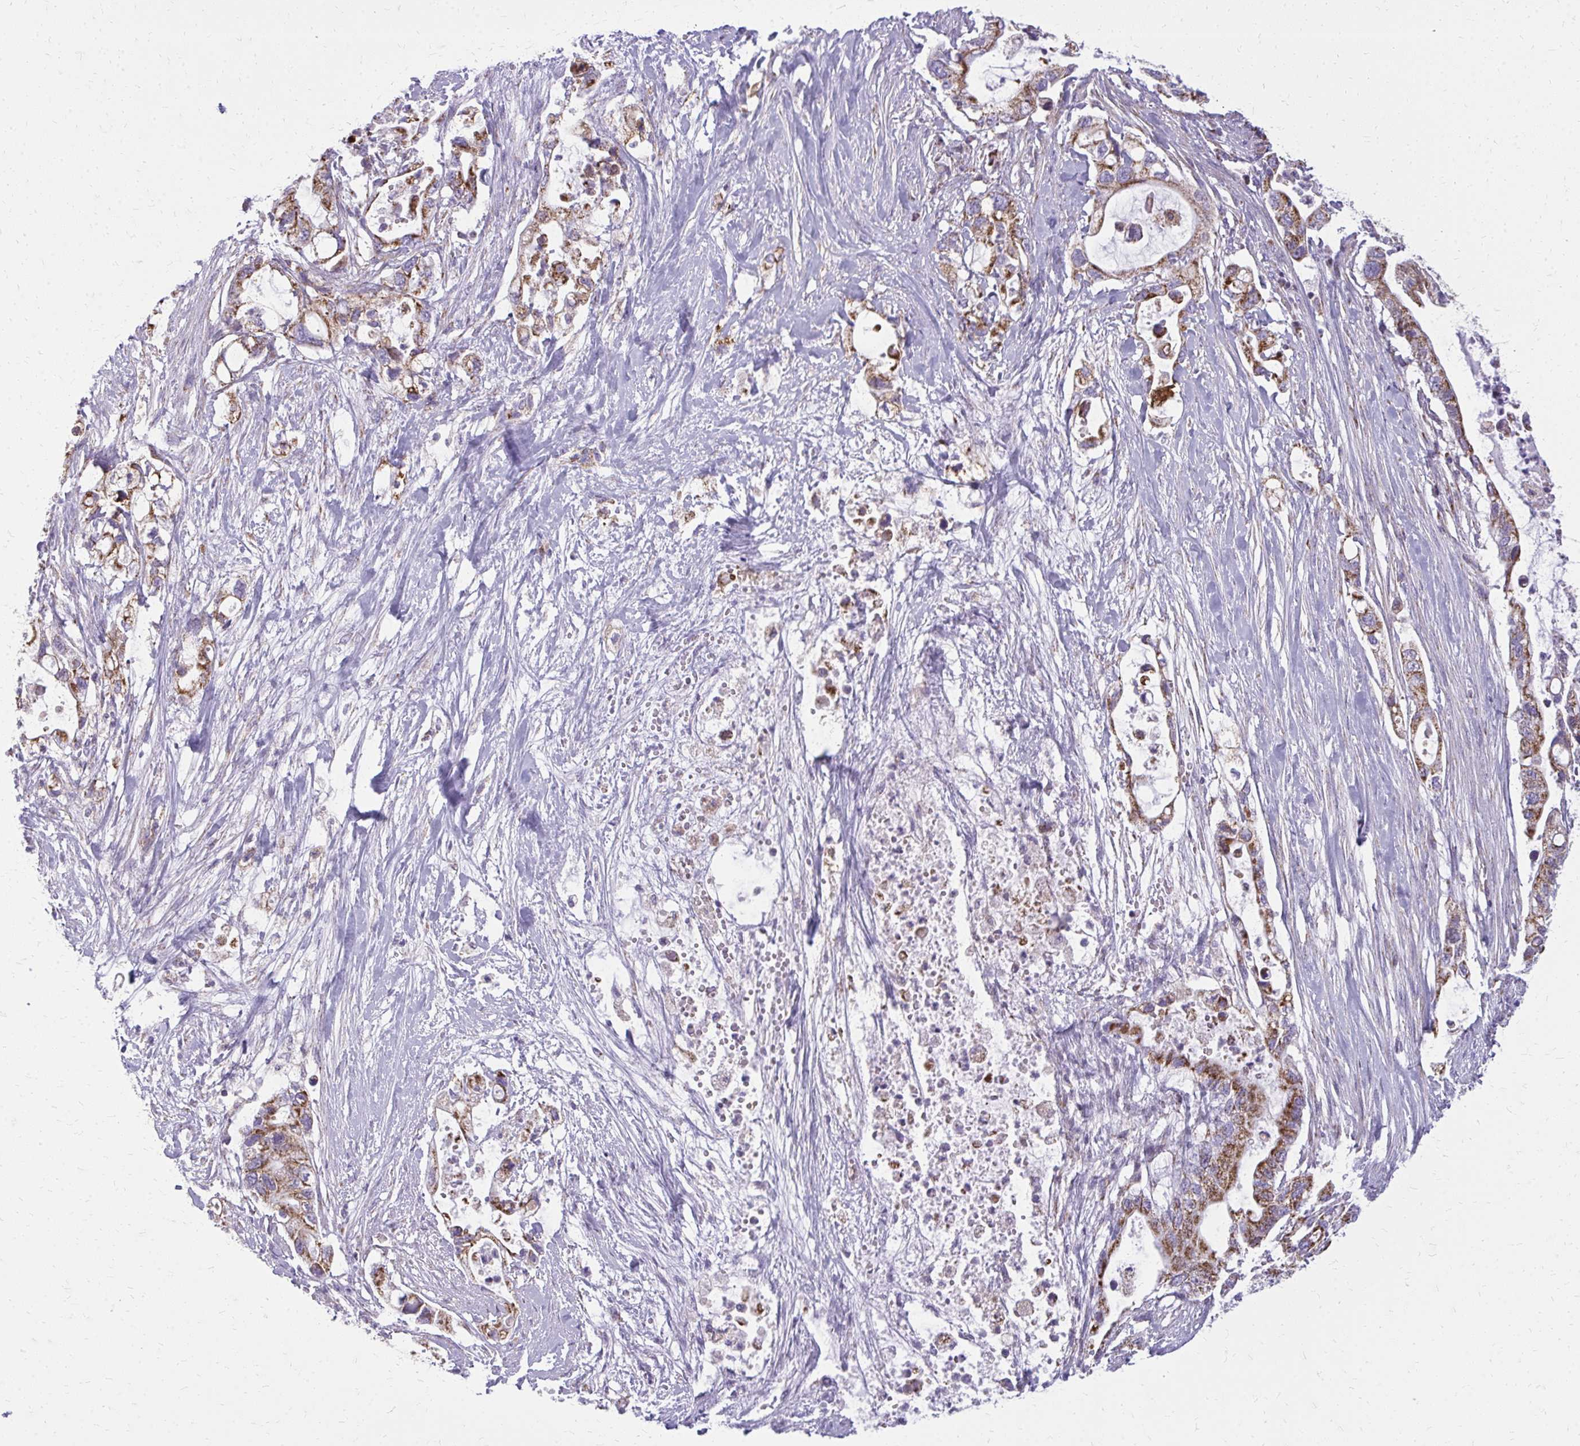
{"staining": {"intensity": "strong", "quantity": ">75%", "location": "cytoplasmic/membranous"}, "tissue": "pancreatic cancer", "cell_type": "Tumor cells", "image_type": "cancer", "snomed": [{"axis": "morphology", "description": "Adenocarcinoma, NOS"}, {"axis": "topography", "description": "Pancreas"}], "caption": "Pancreatic adenocarcinoma tissue displays strong cytoplasmic/membranous positivity in approximately >75% of tumor cells, visualized by immunohistochemistry.", "gene": "IFIT1", "patient": {"sex": "female", "age": 72}}